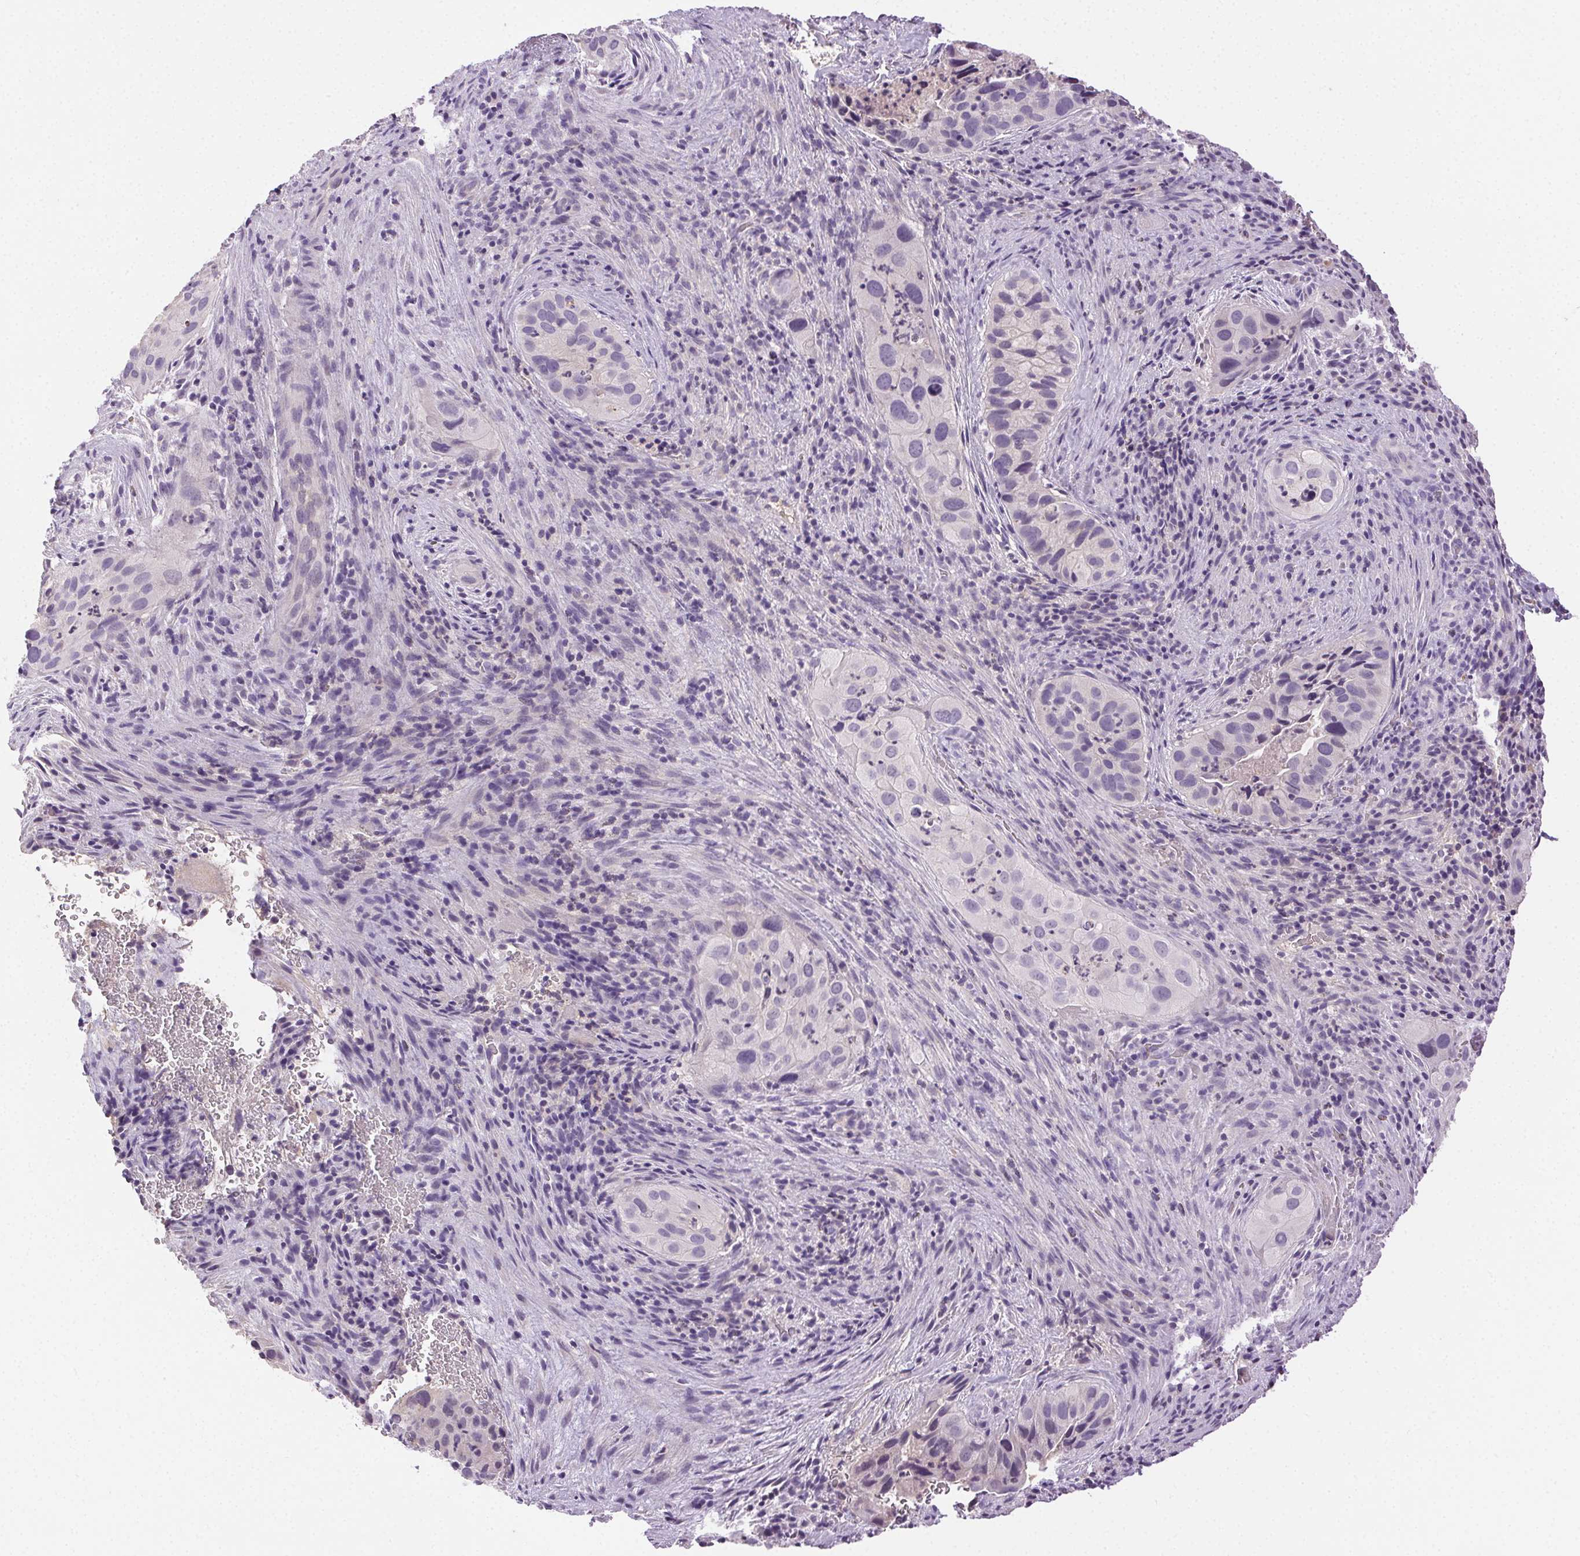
{"staining": {"intensity": "negative", "quantity": "none", "location": "none"}, "tissue": "cervical cancer", "cell_type": "Tumor cells", "image_type": "cancer", "snomed": [{"axis": "morphology", "description": "Squamous cell carcinoma, NOS"}, {"axis": "topography", "description": "Cervix"}], "caption": "Cervical cancer (squamous cell carcinoma) was stained to show a protein in brown. There is no significant expression in tumor cells.", "gene": "BPIFB2", "patient": {"sex": "female", "age": 38}}